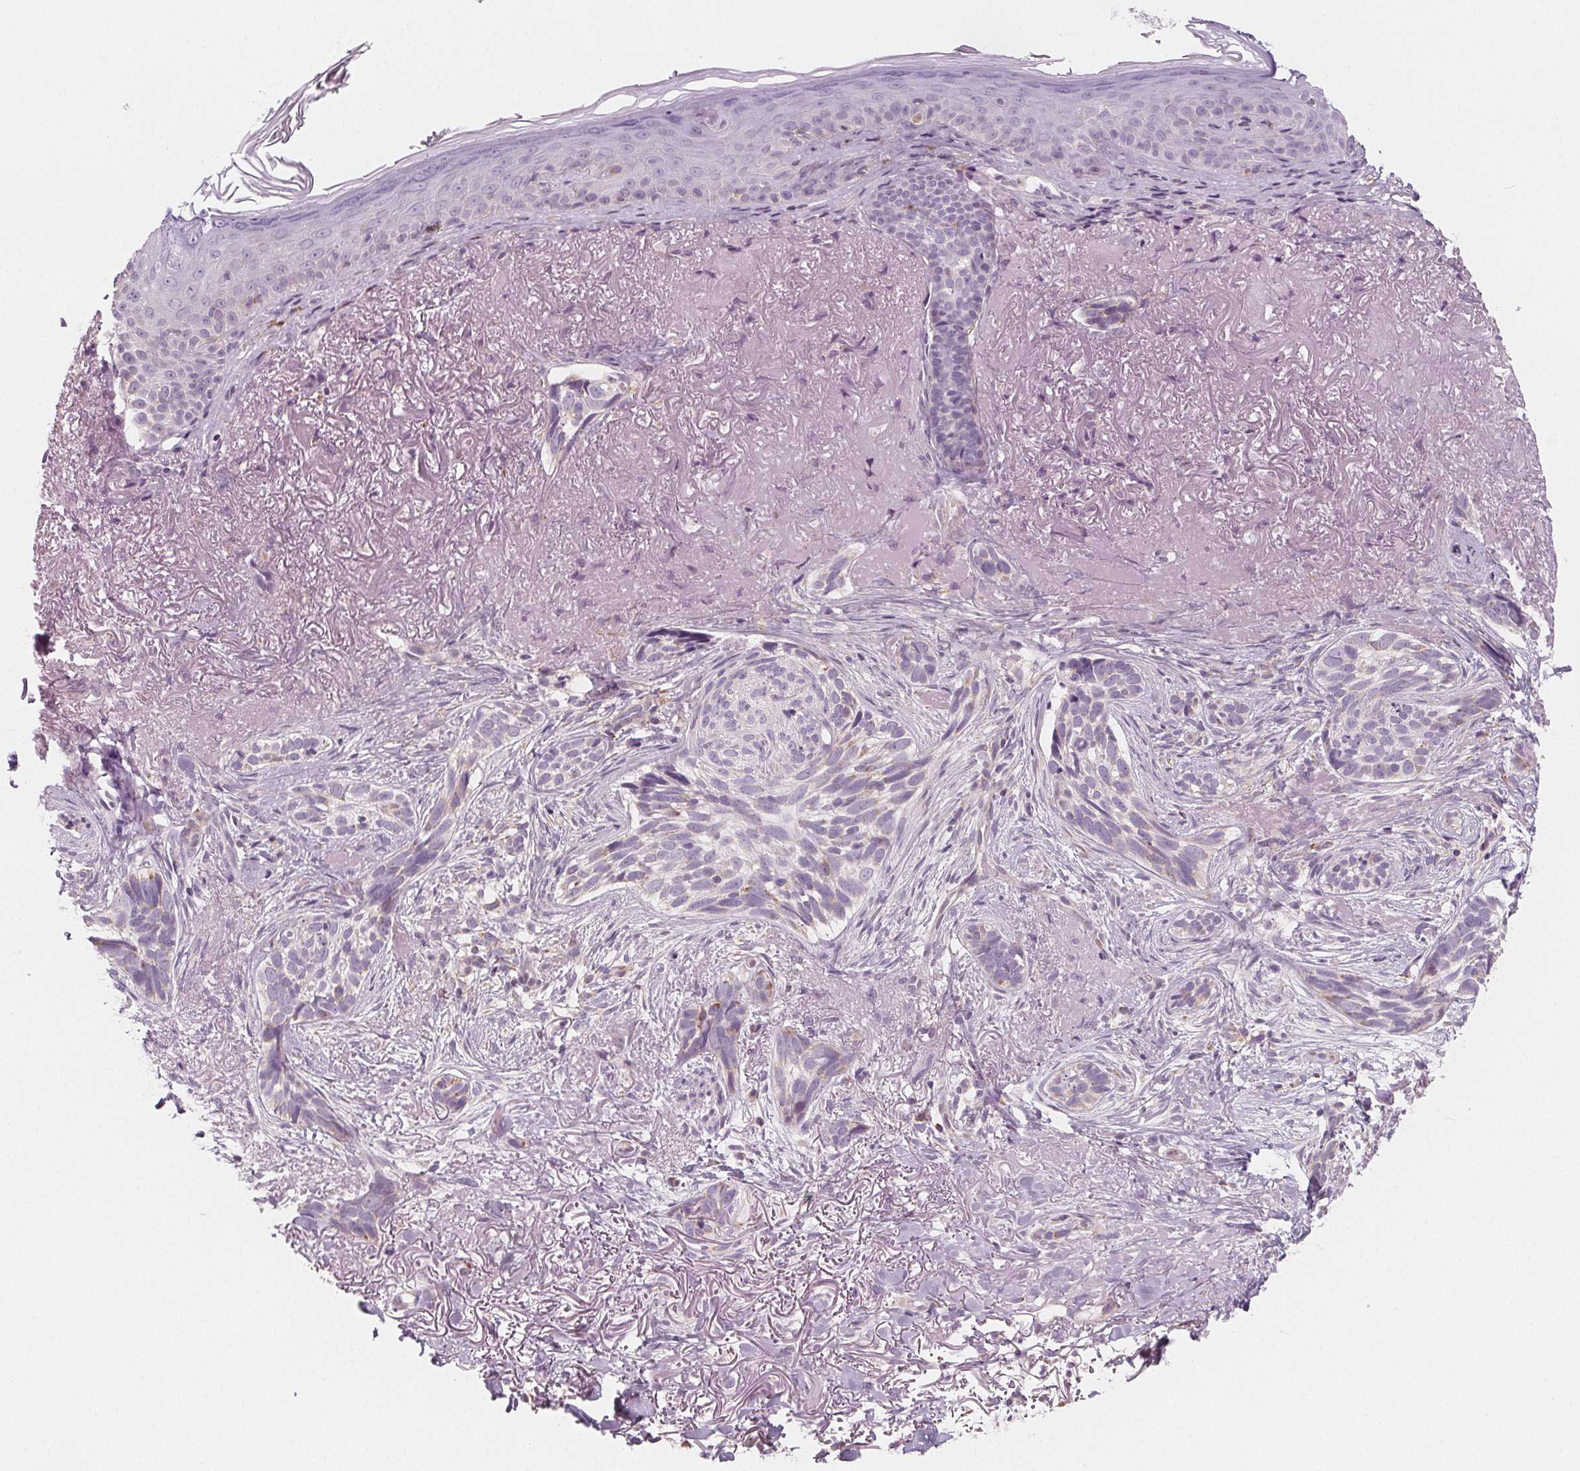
{"staining": {"intensity": "weak", "quantity": "<25%", "location": "cytoplasmic/membranous"}, "tissue": "skin cancer", "cell_type": "Tumor cells", "image_type": "cancer", "snomed": [{"axis": "morphology", "description": "Basal cell carcinoma"}, {"axis": "morphology", "description": "BCC, high aggressive"}, {"axis": "topography", "description": "Skin"}], "caption": "Protein analysis of skin cancer (bcc,  high aggressive) reveals no significant expression in tumor cells.", "gene": "IL17C", "patient": {"sex": "female", "age": 86}}